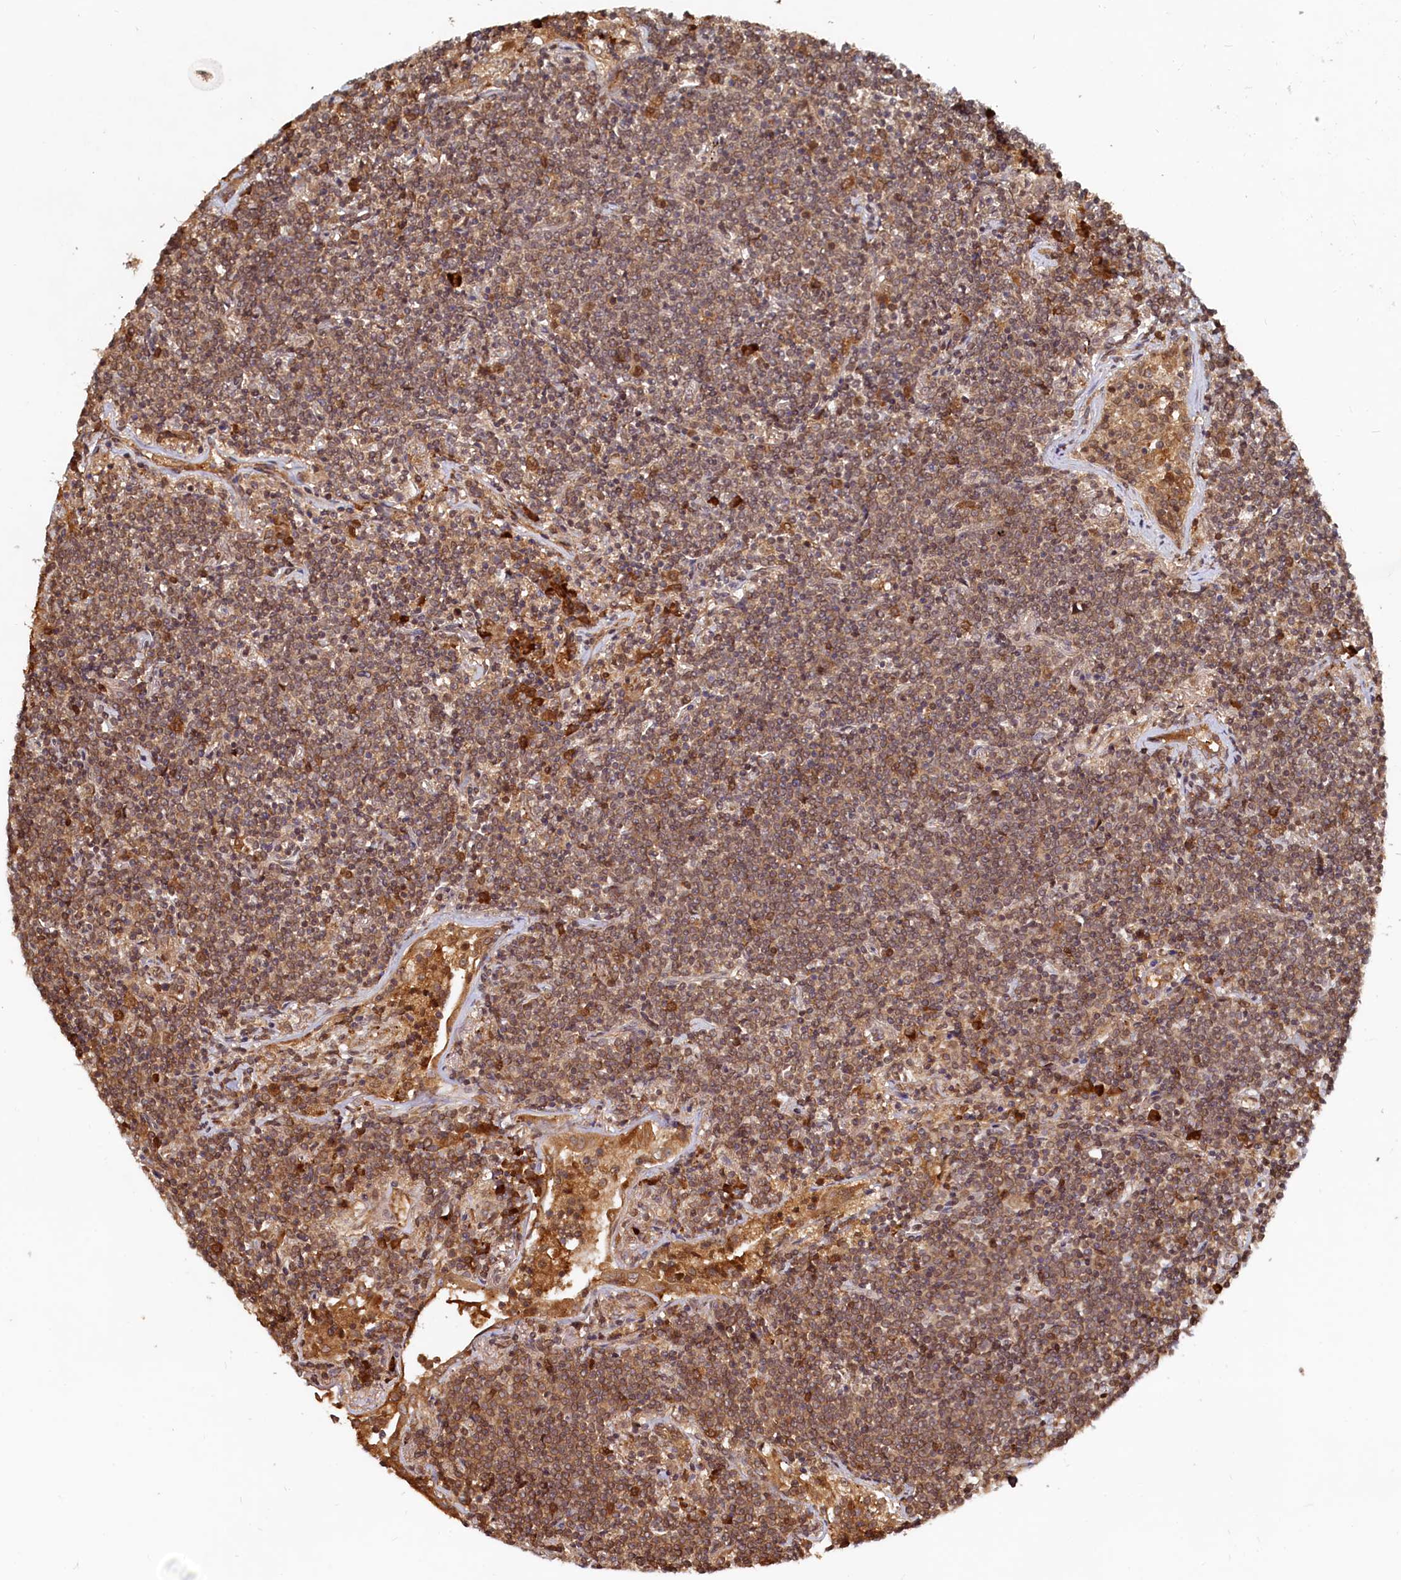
{"staining": {"intensity": "moderate", "quantity": ">75%", "location": "cytoplasmic/membranous,nuclear"}, "tissue": "lymphoma", "cell_type": "Tumor cells", "image_type": "cancer", "snomed": [{"axis": "morphology", "description": "Malignant lymphoma, non-Hodgkin's type, Low grade"}, {"axis": "topography", "description": "Lung"}], "caption": "High-magnification brightfield microscopy of malignant lymphoma, non-Hodgkin's type (low-grade) stained with DAB (3,3'-diaminobenzidine) (brown) and counterstained with hematoxylin (blue). tumor cells exhibit moderate cytoplasmic/membranous and nuclear positivity is seen in approximately>75% of cells. (DAB = brown stain, brightfield microscopy at high magnification).", "gene": "TRAPPC4", "patient": {"sex": "female", "age": 71}}